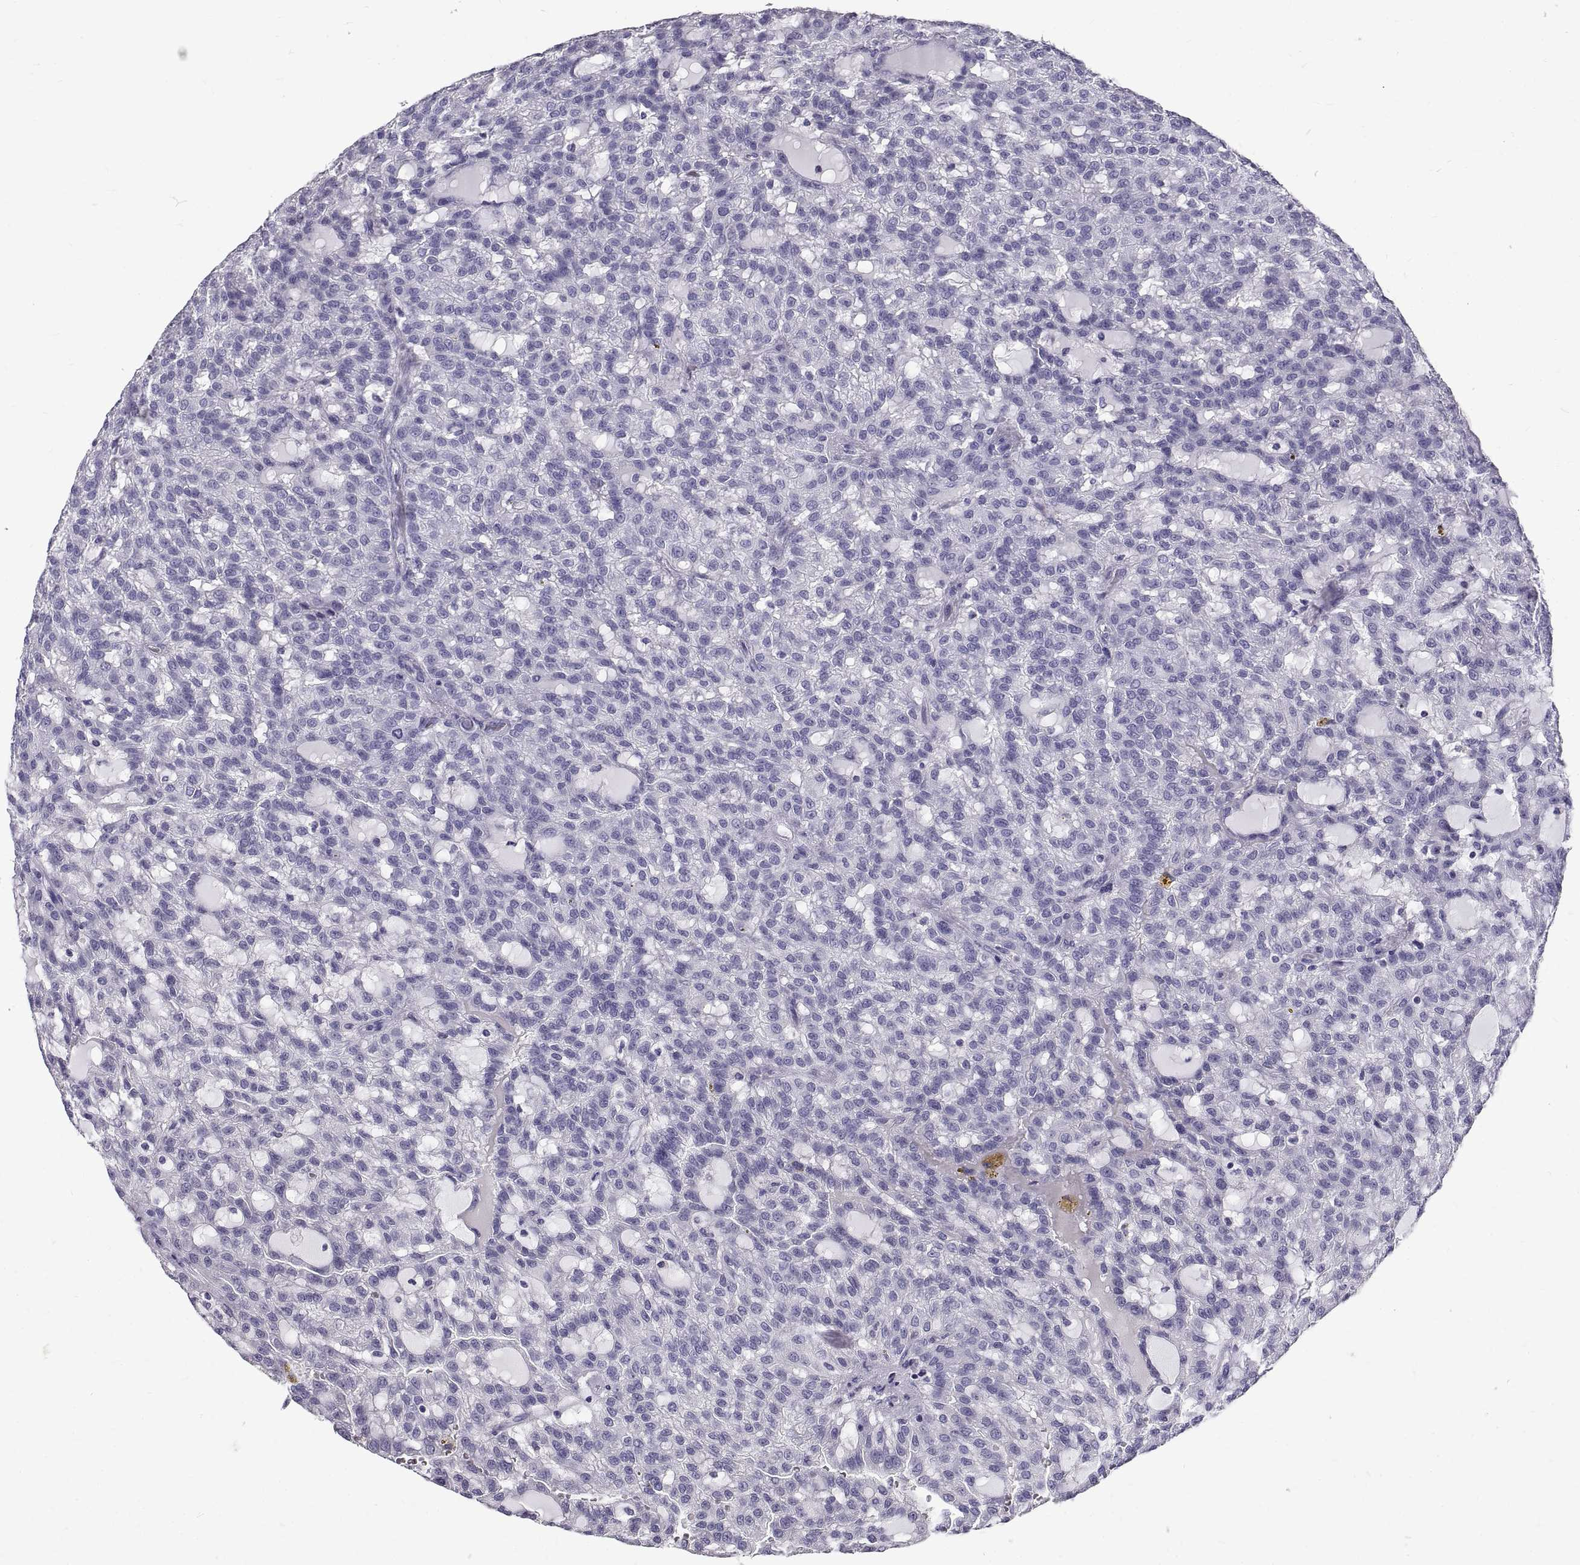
{"staining": {"intensity": "negative", "quantity": "none", "location": "none"}, "tissue": "renal cancer", "cell_type": "Tumor cells", "image_type": "cancer", "snomed": [{"axis": "morphology", "description": "Adenocarcinoma, NOS"}, {"axis": "topography", "description": "Kidney"}], "caption": "A high-resolution histopathology image shows immunohistochemistry (IHC) staining of renal cancer (adenocarcinoma), which demonstrates no significant expression in tumor cells.", "gene": "GNG12", "patient": {"sex": "male", "age": 63}}